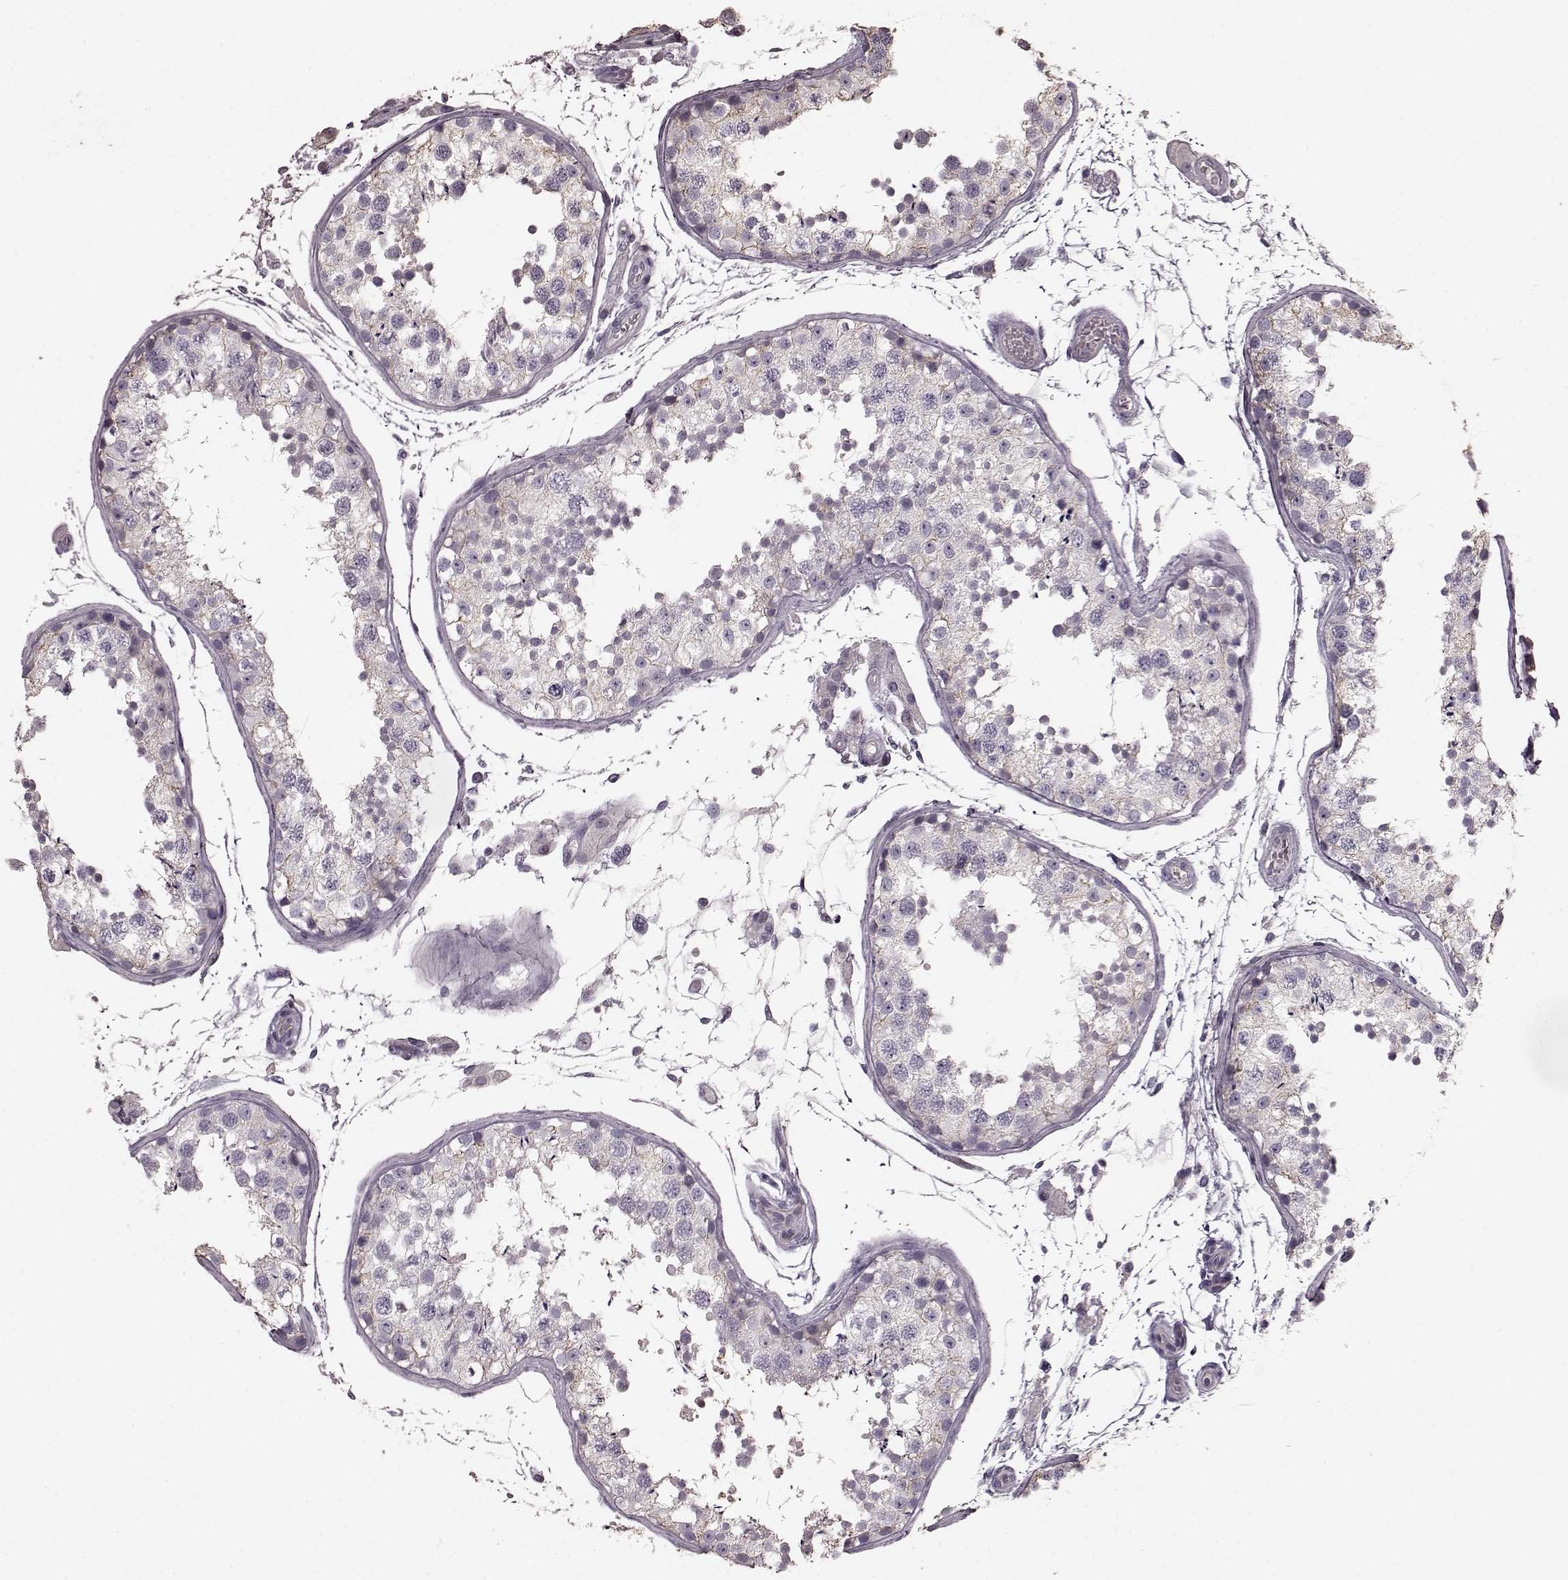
{"staining": {"intensity": "weak", "quantity": "25%-75%", "location": "cytoplasmic/membranous"}, "tissue": "testis", "cell_type": "Cells in seminiferous ducts", "image_type": "normal", "snomed": [{"axis": "morphology", "description": "Normal tissue, NOS"}, {"axis": "topography", "description": "Testis"}], "caption": "This image displays immunohistochemistry (IHC) staining of normal human testis, with low weak cytoplasmic/membranous expression in about 25%-75% of cells in seminiferous ducts.", "gene": "PDCD1", "patient": {"sex": "male", "age": 29}}